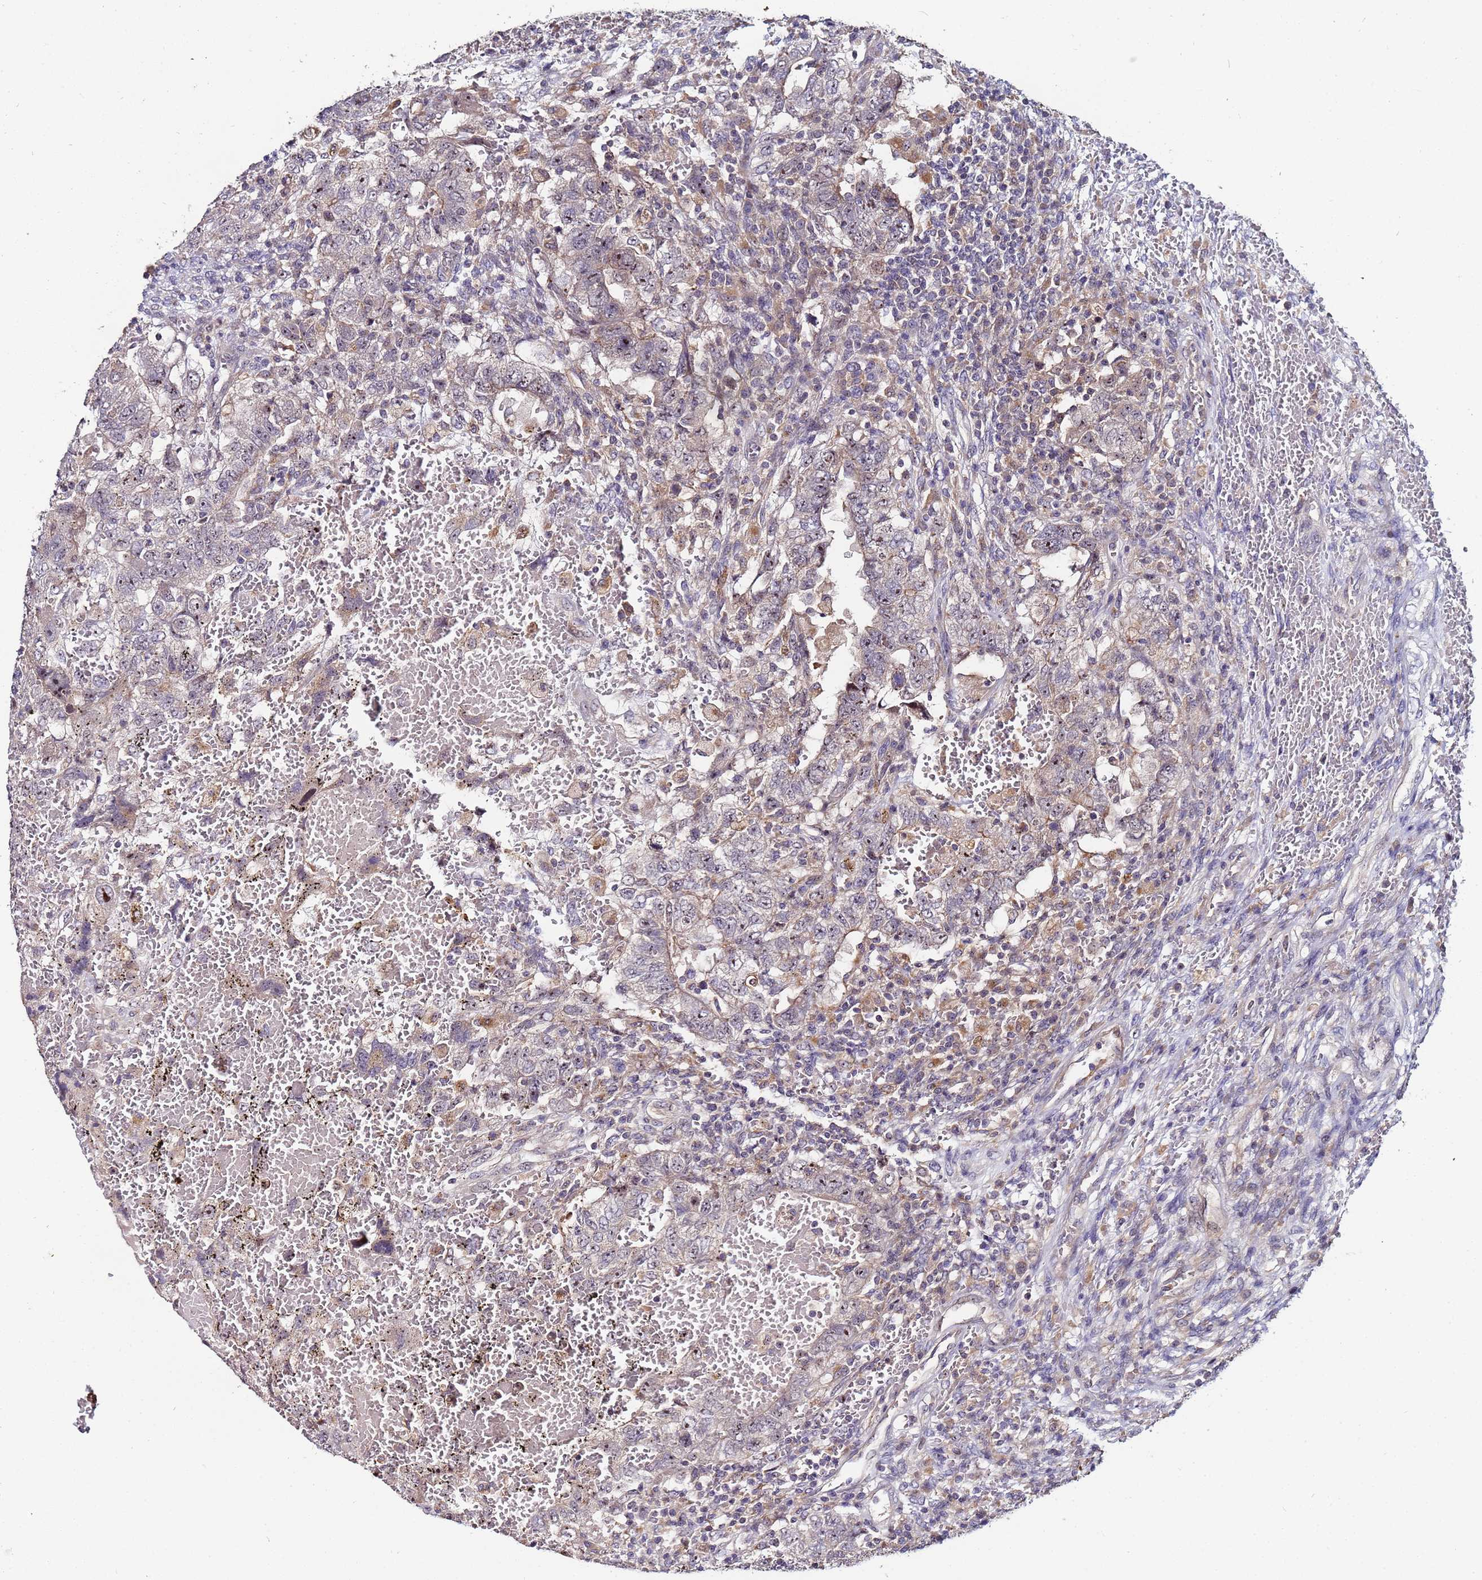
{"staining": {"intensity": "moderate", "quantity": "<25%", "location": "nuclear"}, "tissue": "testis cancer", "cell_type": "Tumor cells", "image_type": "cancer", "snomed": [{"axis": "morphology", "description": "Carcinoma, Embryonal, NOS"}, {"axis": "topography", "description": "Testis"}], "caption": "Immunohistochemical staining of testis cancer (embryonal carcinoma) exhibits moderate nuclear protein positivity in approximately <25% of tumor cells.", "gene": "KRI1", "patient": {"sex": "male", "age": 26}}